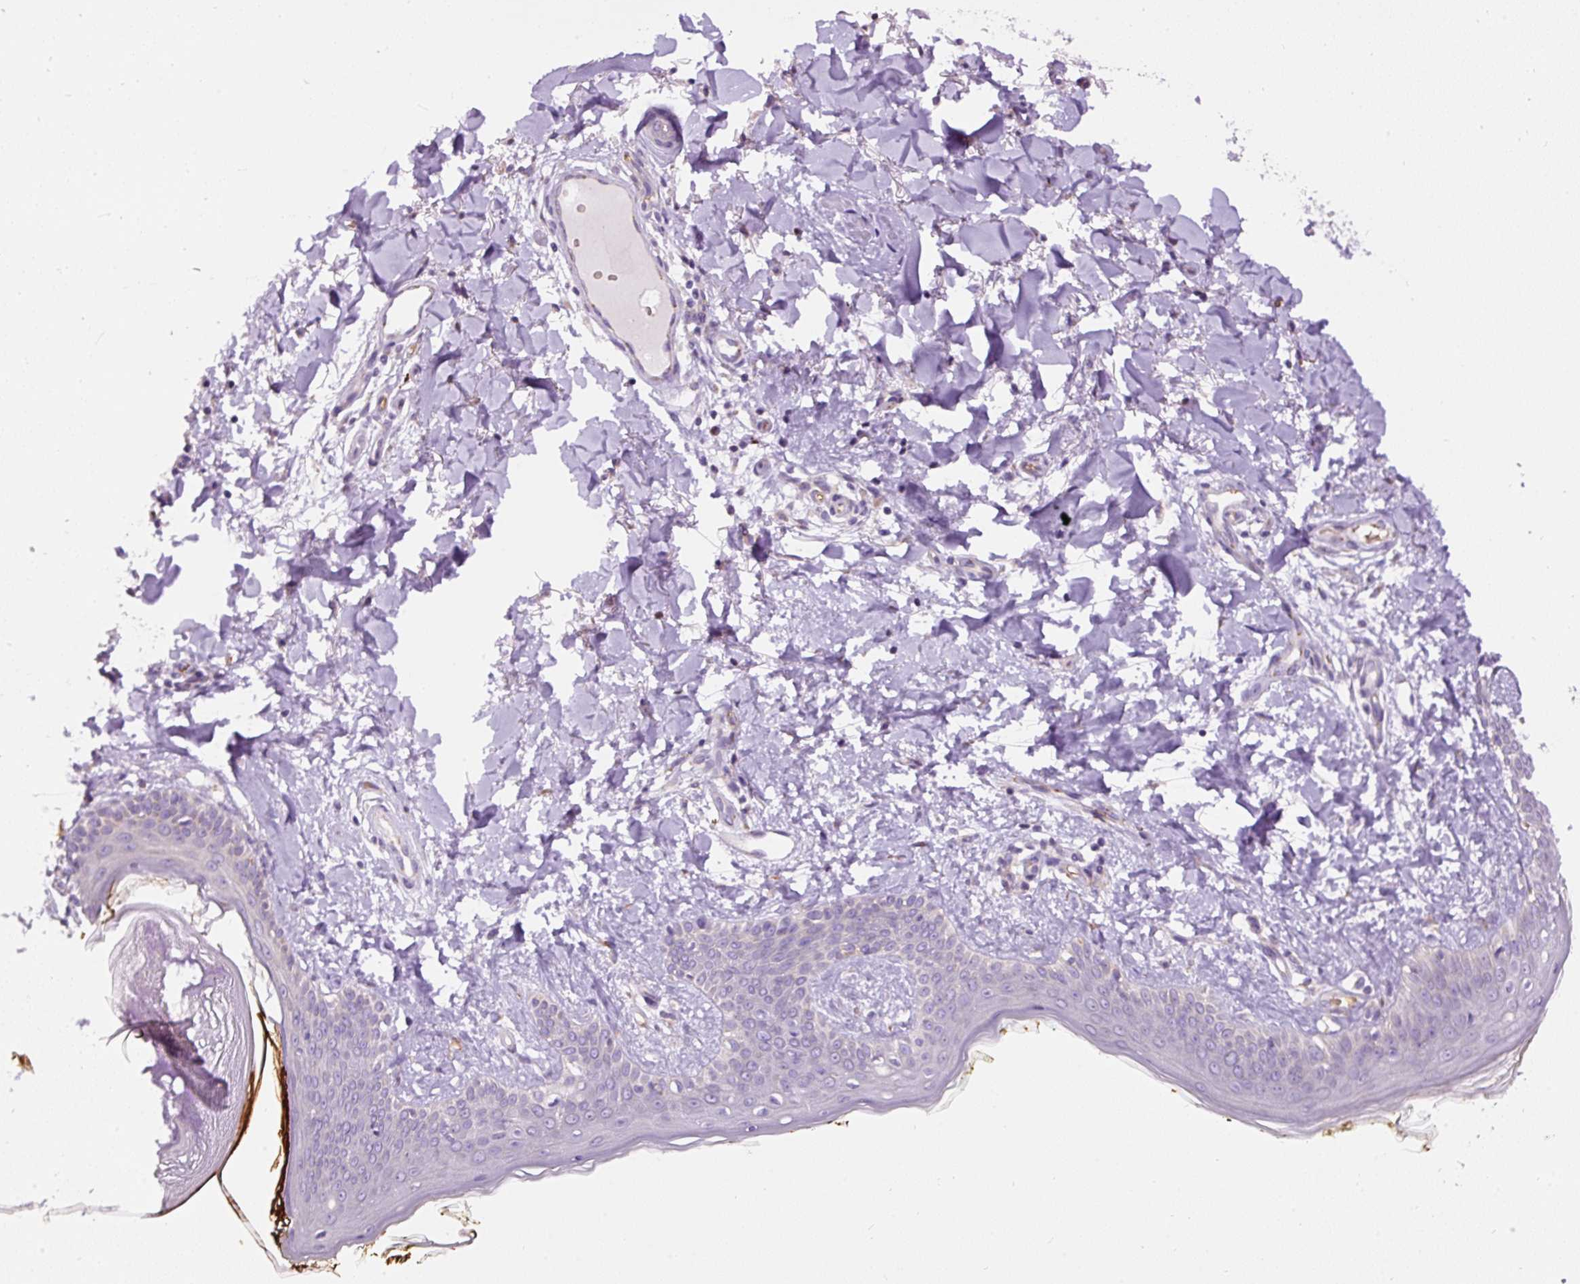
{"staining": {"intensity": "negative", "quantity": "none", "location": "none"}, "tissue": "skin", "cell_type": "Fibroblasts", "image_type": "normal", "snomed": [{"axis": "morphology", "description": "Normal tissue, NOS"}, {"axis": "topography", "description": "Skin"}], "caption": "Histopathology image shows no significant protein expression in fibroblasts of benign skin.", "gene": "PRRC2A", "patient": {"sex": "female", "age": 34}}